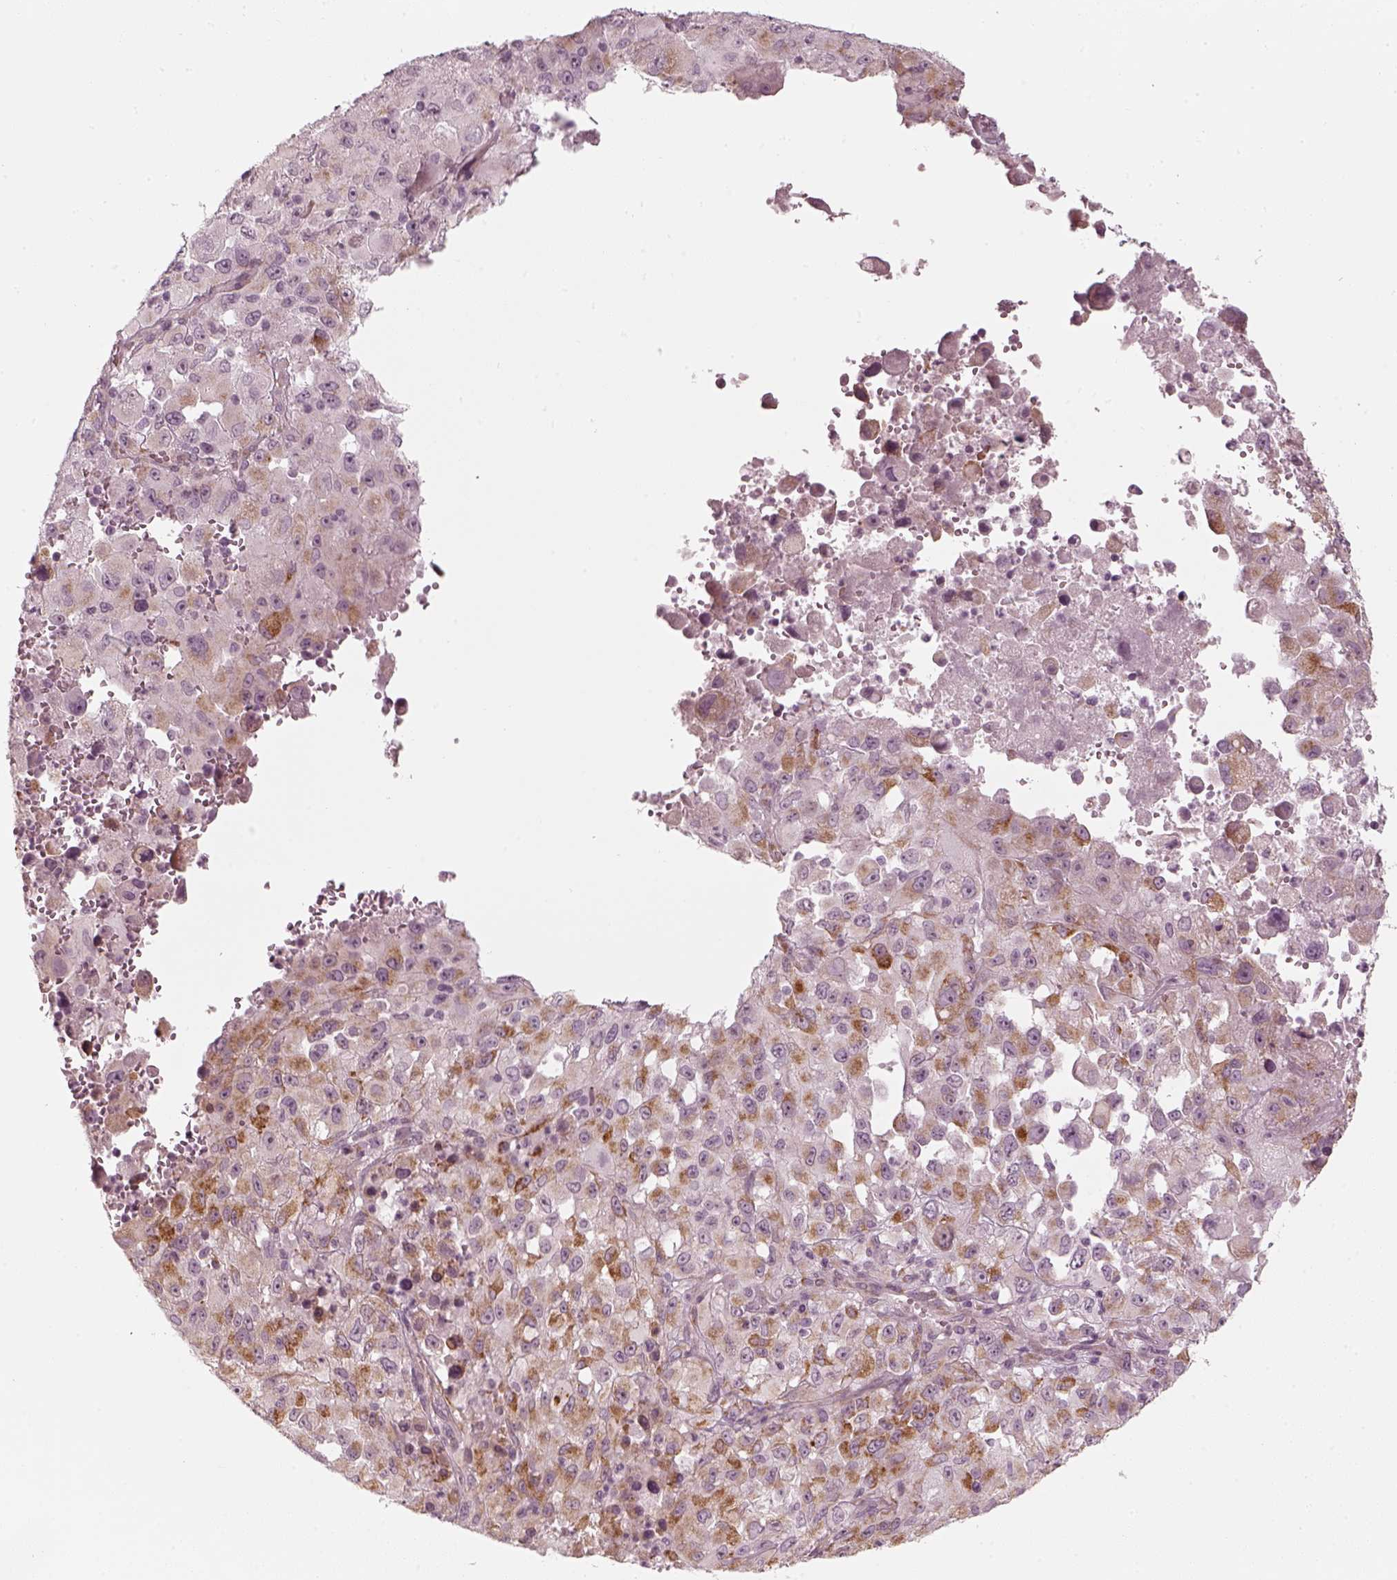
{"staining": {"intensity": "moderate", "quantity": "25%-75%", "location": "cytoplasmic/membranous"}, "tissue": "melanoma", "cell_type": "Tumor cells", "image_type": "cancer", "snomed": [{"axis": "morphology", "description": "Malignant melanoma, Metastatic site"}, {"axis": "topography", "description": "Soft tissue"}], "caption": "The immunohistochemical stain labels moderate cytoplasmic/membranous positivity in tumor cells of malignant melanoma (metastatic site) tissue.", "gene": "LAMB2", "patient": {"sex": "male", "age": 50}}